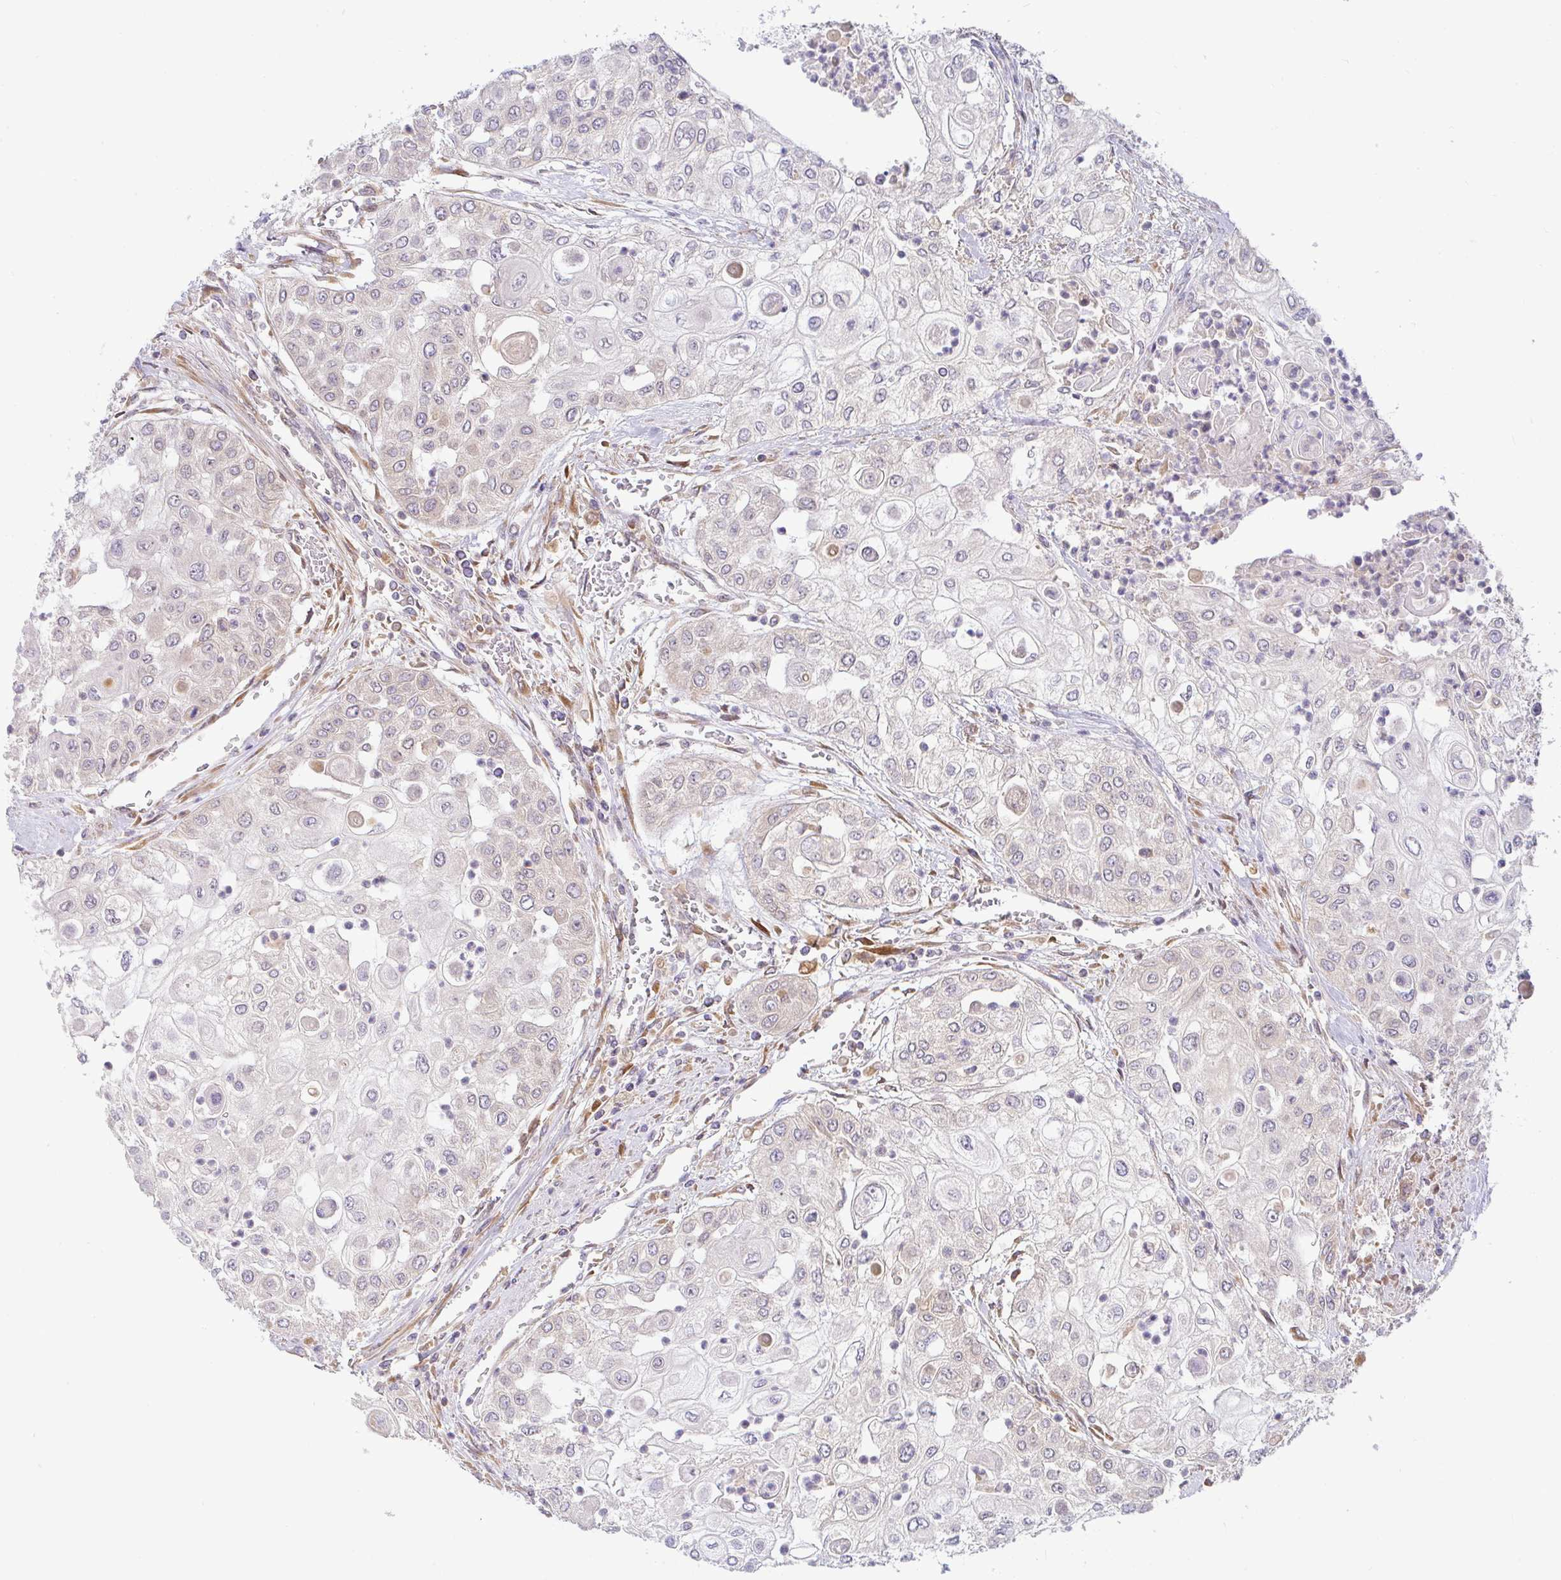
{"staining": {"intensity": "negative", "quantity": "none", "location": "none"}, "tissue": "urothelial cancer", "cell_type": "Tumor cells", "image_type": "cancer", "snomed": [{"axis": "morphology", "description": "Urothelial carcinoma, High grade"}, {"axis": "topography", "description": "Urinary bladder"}], "caption": "Immunohistochemistry (IHC) photomicrograph of neoplastic tissue: human urothelial cancer stained with DAB shows no significant protein positivity in tumor cells.", "gene": "DERL2", "patient": {"sex": "female", "age": 79}}